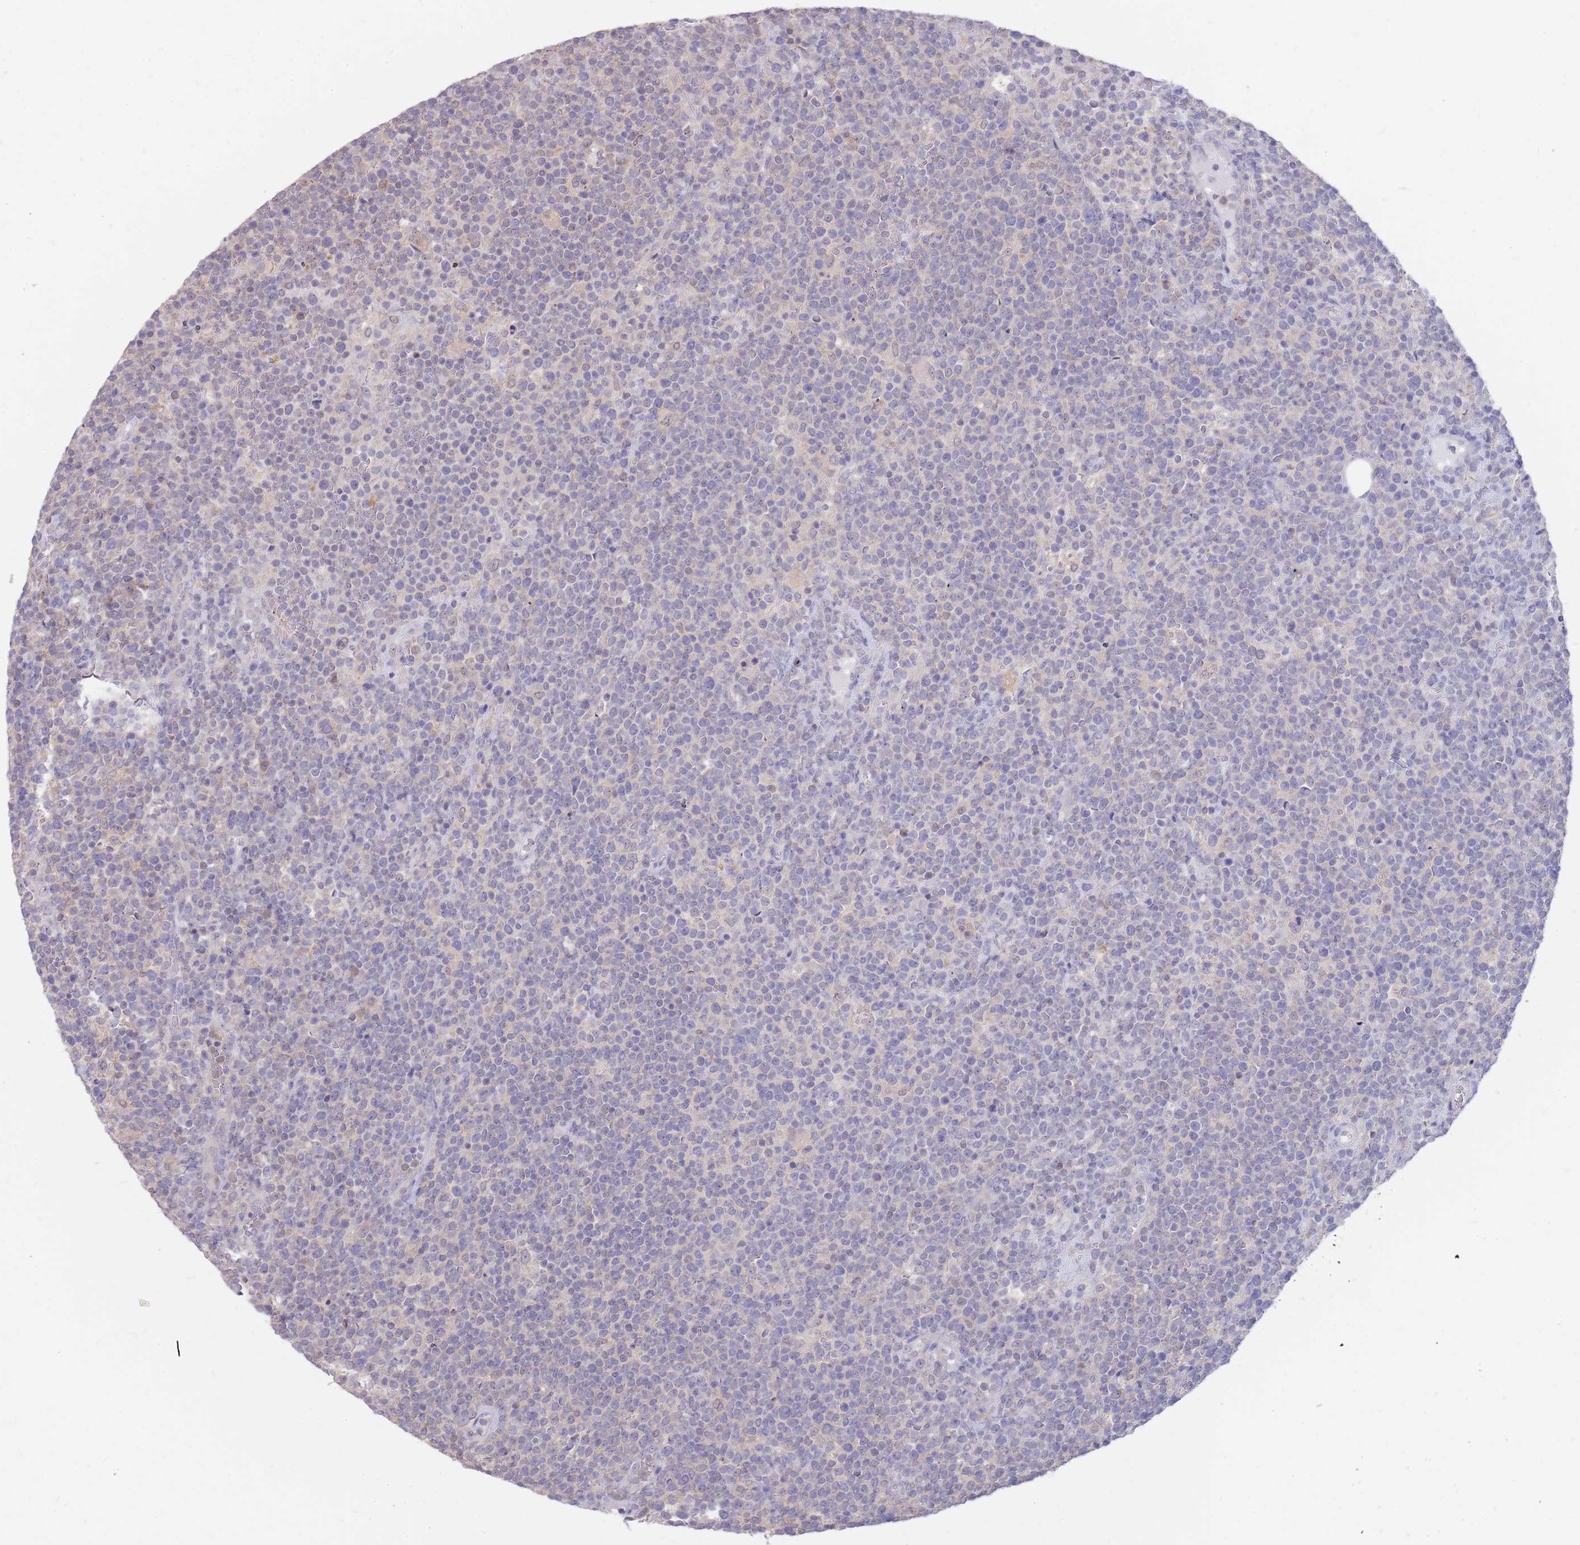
{"staining": {"intensity": "negative", "quantity": "none", "location": "none"}, "tissue": "lymphoma", "cell_type": "Tumor cells", "image_type": "cancer", "snomed": [{"axis": "morphology", "description": "Malignant lymphoma, non-Hodgkin's type, High grade"}, {"axis": "topography", "description": "Lymph node"}], "caption": "An immunohistochemistry (IHC) image of lymphoma is shown. There is no staining in tumor cells of lymphoma.", "gene": "AP5S1", "patient": {"sex": "male", "age": 61}}